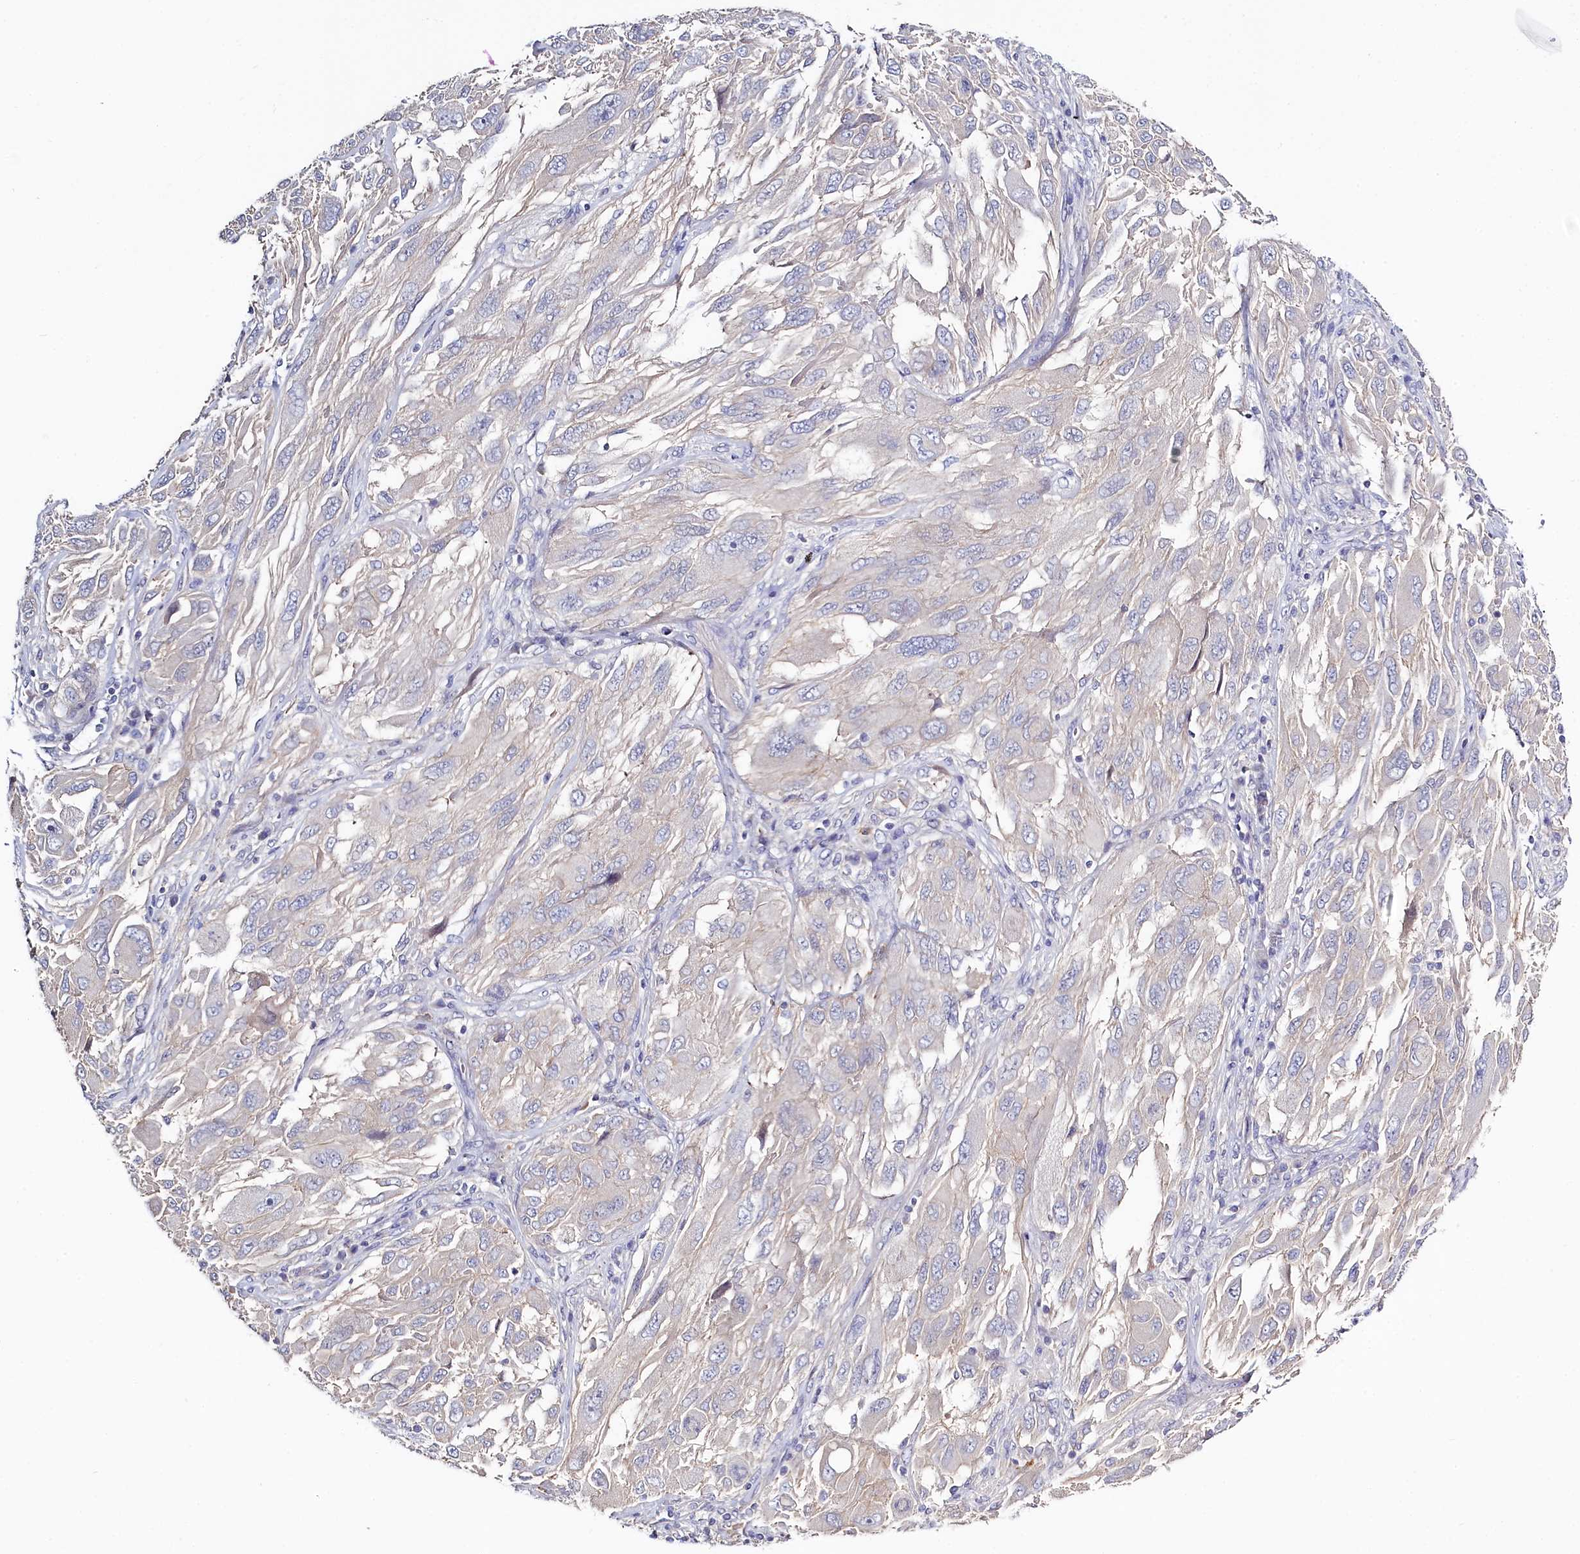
{"staining": {"intensity": "negative", "quantity": "none", "location": "none"}, "tissue": "melanoma", "cell_type": "Tumor cells", "image_type": "cancer", "snomed": [{"axis": "morphology", "description": "Malignant melanoma, NOS"}, {"axis": "topography", "description": "Skin"}], "caption": "Tumor cells show no significant expression in melanoma.", "gene": "PDE6D", "patient": {"sex": "female", "age": 91}}